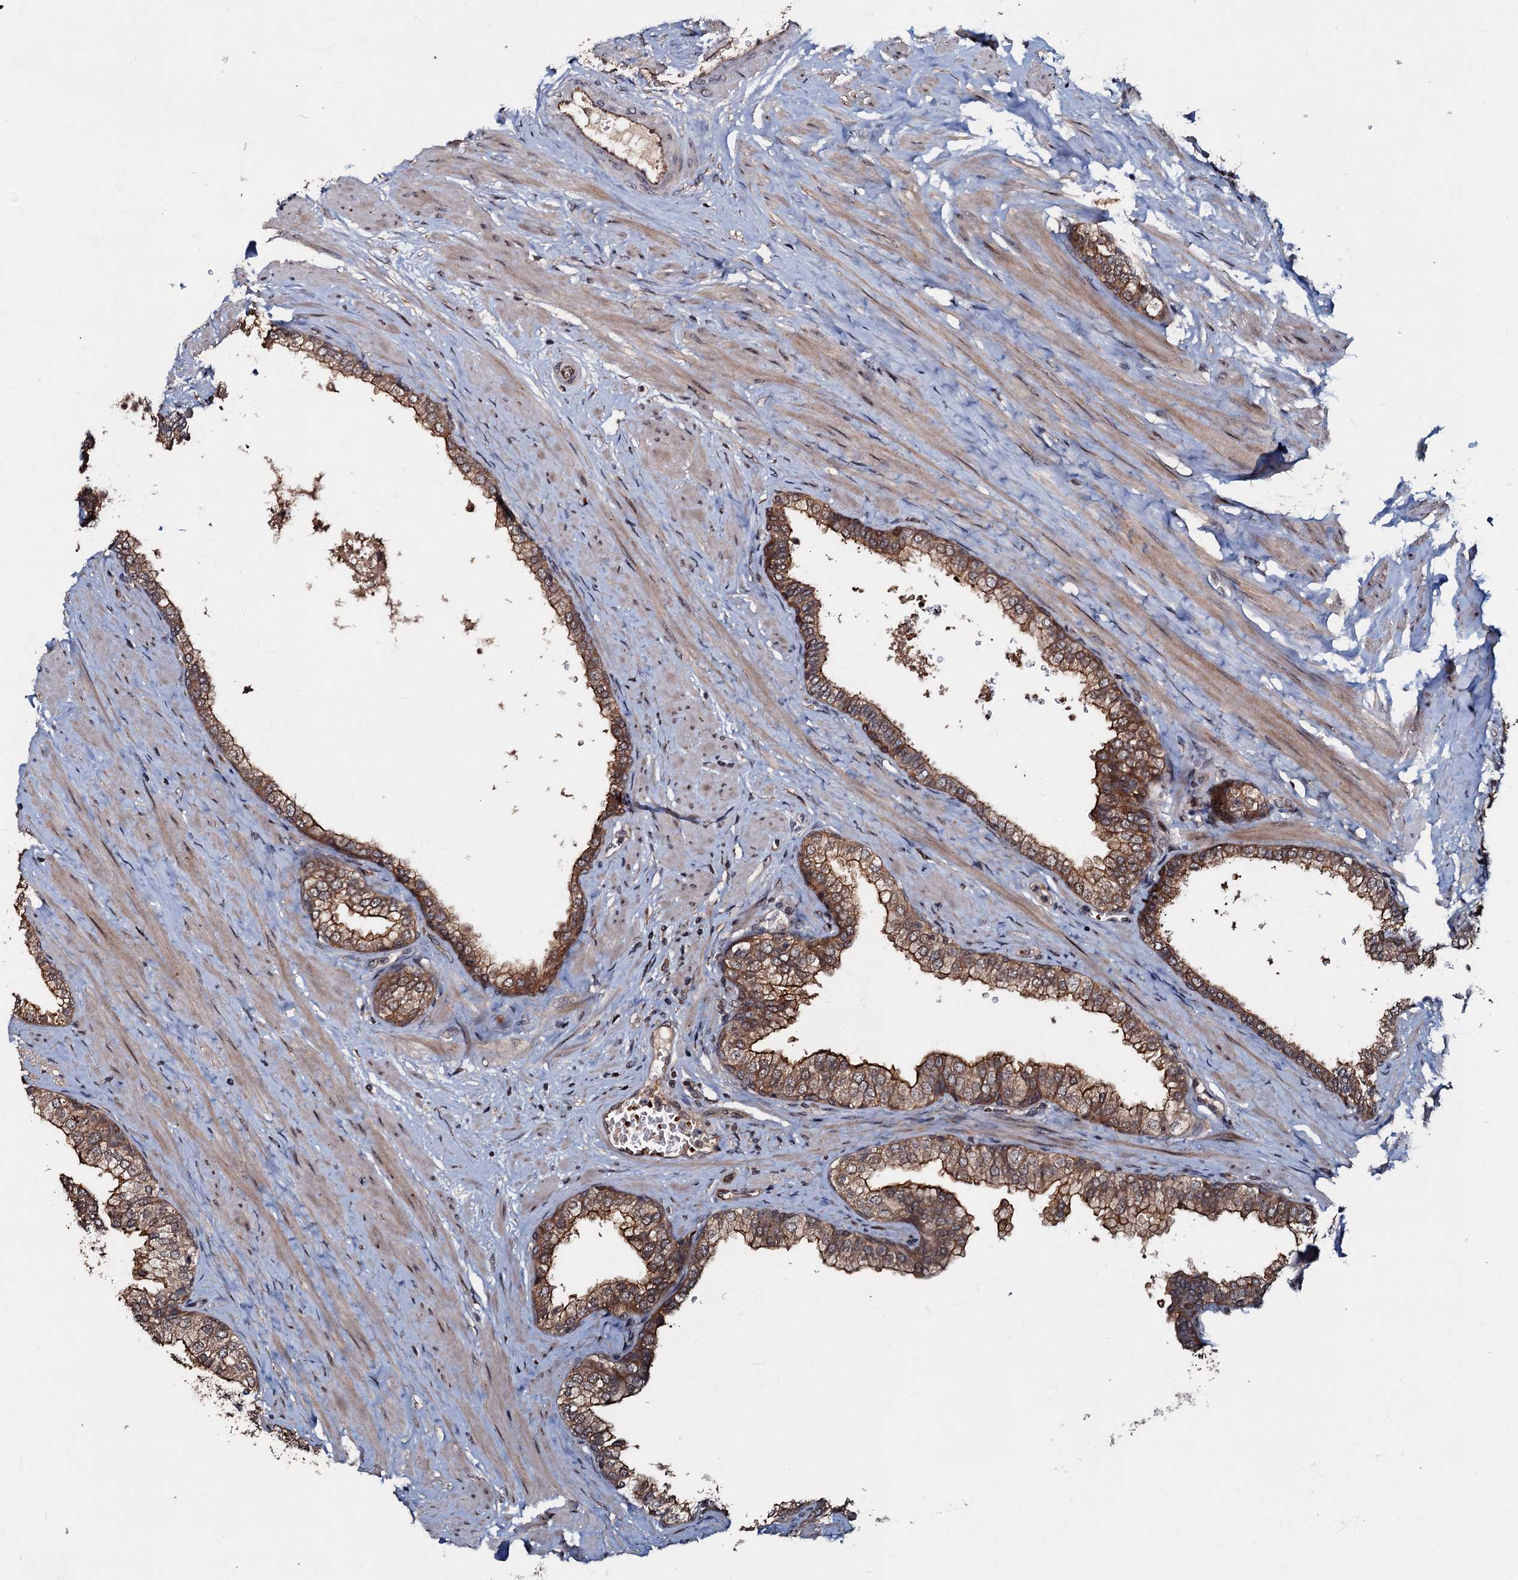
{"staining": {"intensity": "moderate", "quantity": ">75%", "location": "cytoplasmic/membranous"}, "tissue": "prostate", "cell_type": "Glandular cells", "image_type": "normal", "snomed": [{"axis": "morphology", "description": "Normal tissue, NOS"}, {"axis": "morphology", "description": "Urothelial carcinoma, Low grade"}, {"axis": "topography", "description": "Urinary bladder"}, {"axis": "topography", "description": "Prostate"}], "caption": "Moderate cytoplasmic/membranous protein positivity is identified in approximately >75% of glandular cells in prostate. The staining was performed using DAB, with brown indicating positive protein expression. Nuclei are stained blue with hematoxylin.", "gene": "MANSC4", "patient": {"sex": "male", "age": 60}}